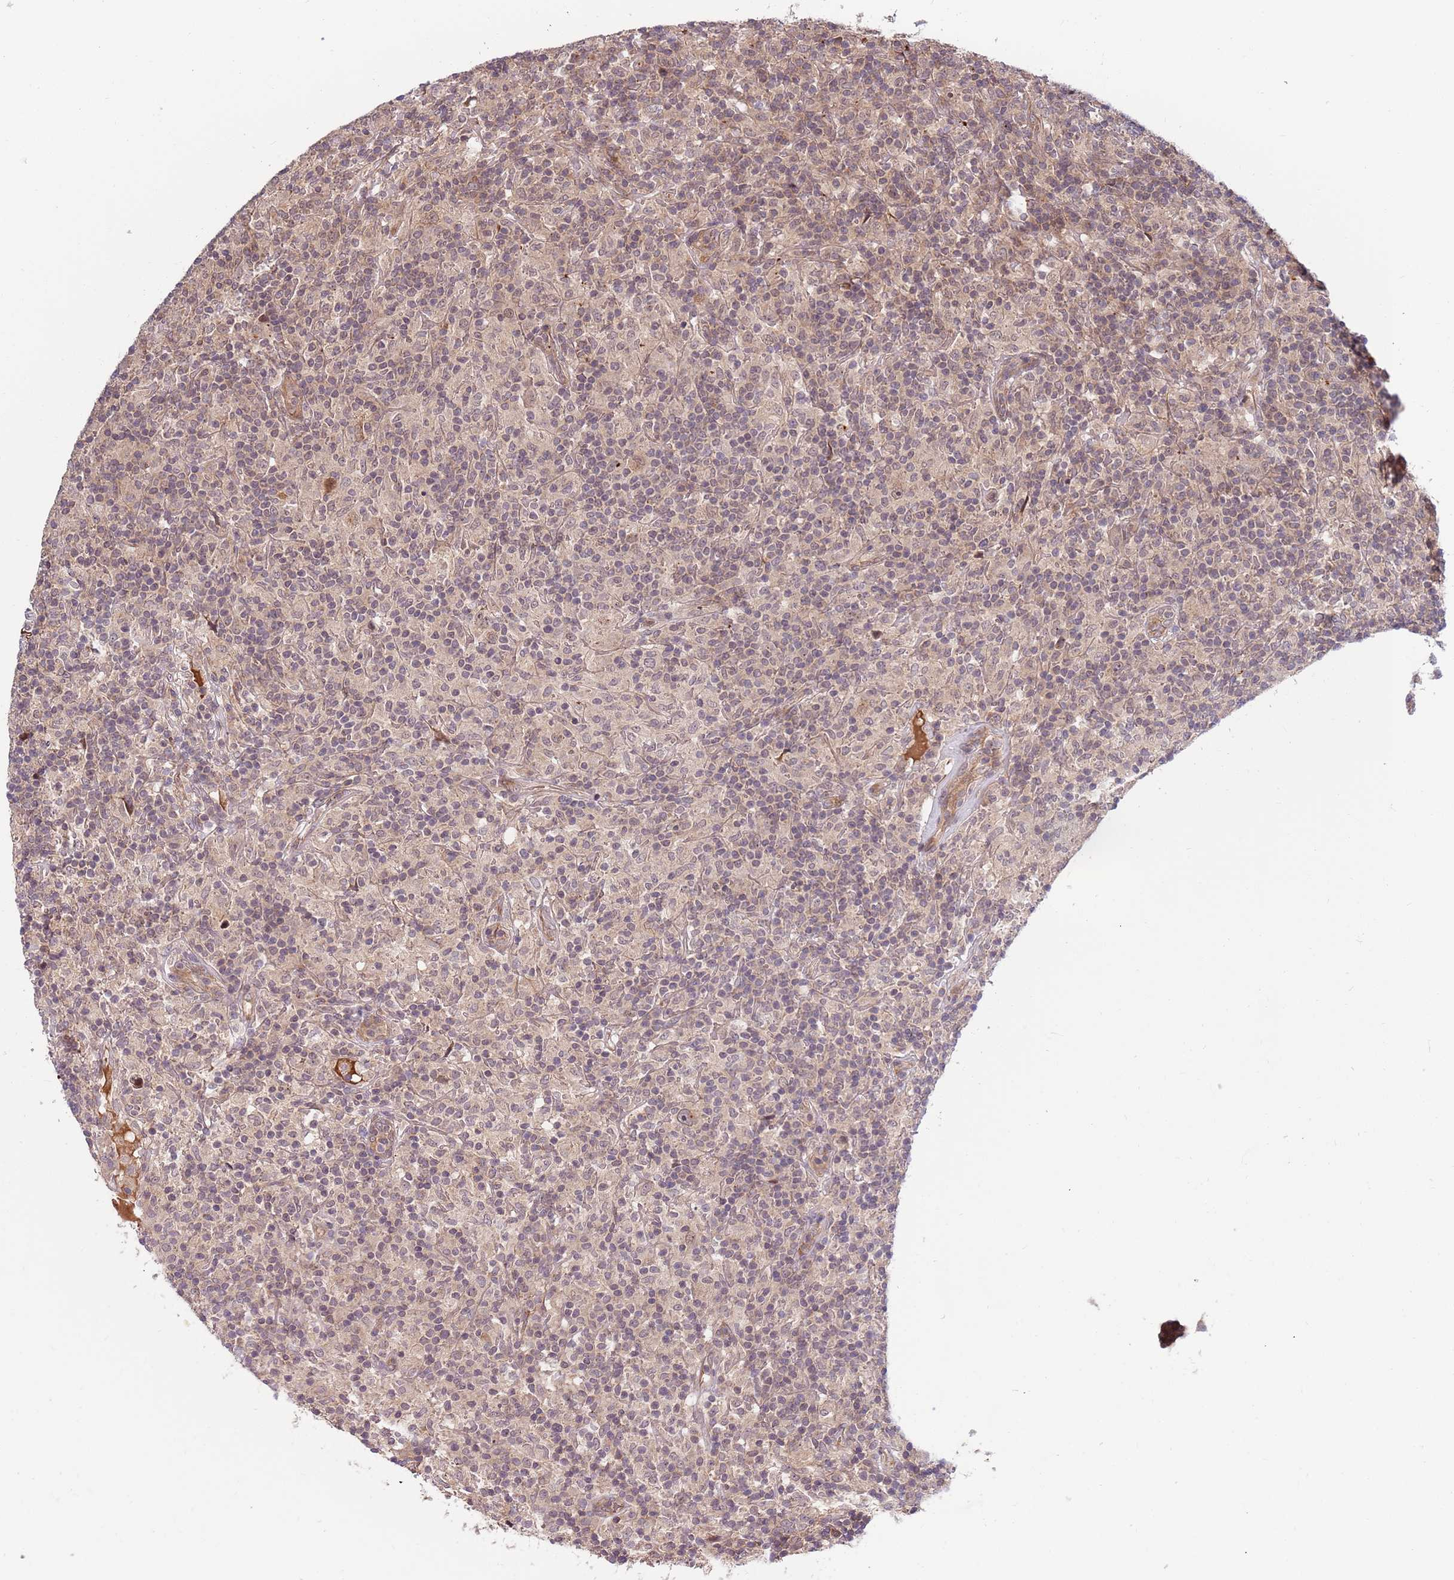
{"staining": {"intensity": "weak", "quantity": "25%-75%", "location": "cytoplasmic/membranous,nuclear"}, "tissue": "lymphoma", "cell_type": "Tumor cells", "image_type": "cancer", "snomed": [{"axis": "morphology", "description": "Hodgkin's disease, NOS"}, {"axis": "topography", "description": "Lymph node"}], "caption": "This is an image of immunohistochemistry staining of lymphoma, which shows weak expression in the cytoplasmic/membranous and nuclear of tumor cells.", "gene": "HAUS3", "patient": {"sex": "male", "age": 70}}